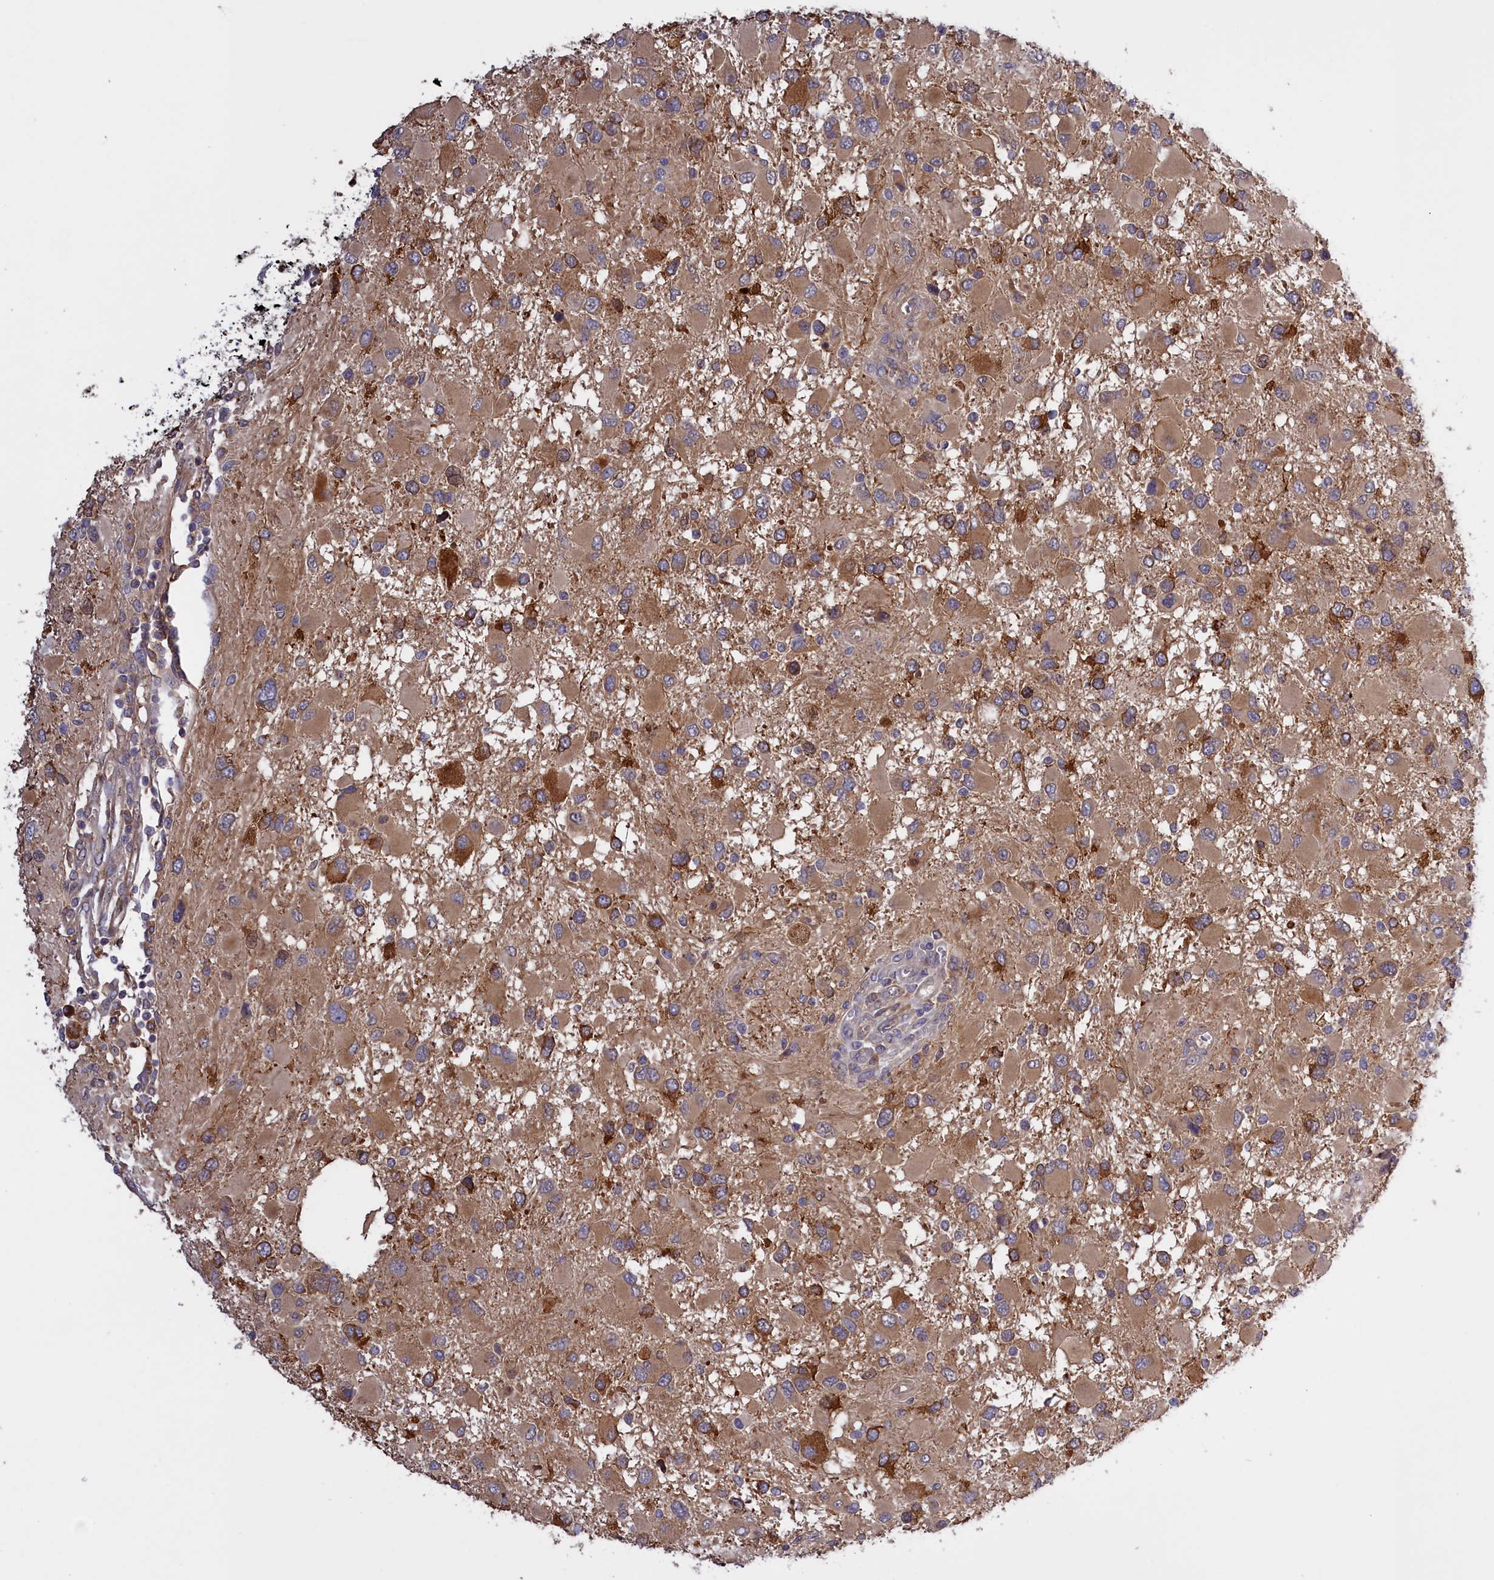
{"staining": {"intensity": "strong", "quantity": "<25%", "location": "cytoplasmic/membranous"}, "tissue": "glioma", "cell_type": "Tumor cells", "image_type": "cancer", "snomed": [{"axis": "morphology", "description": "Glioma, malignant, High grade"}, {"axis": "topography", "description": "Brain"}], "caption": "Tumor cells display medium levels of strong cytoplasmic/membranous expression in about <25% of cells in human malignant high-grade glioma. The staining was performed using DAB to visualize the protein expression in brown, while the nuclei were stained in blue with hematoxylin (Magnification: 20x).", "gene": "RRAD", "patient": {"sex": "male", "age": 53}}